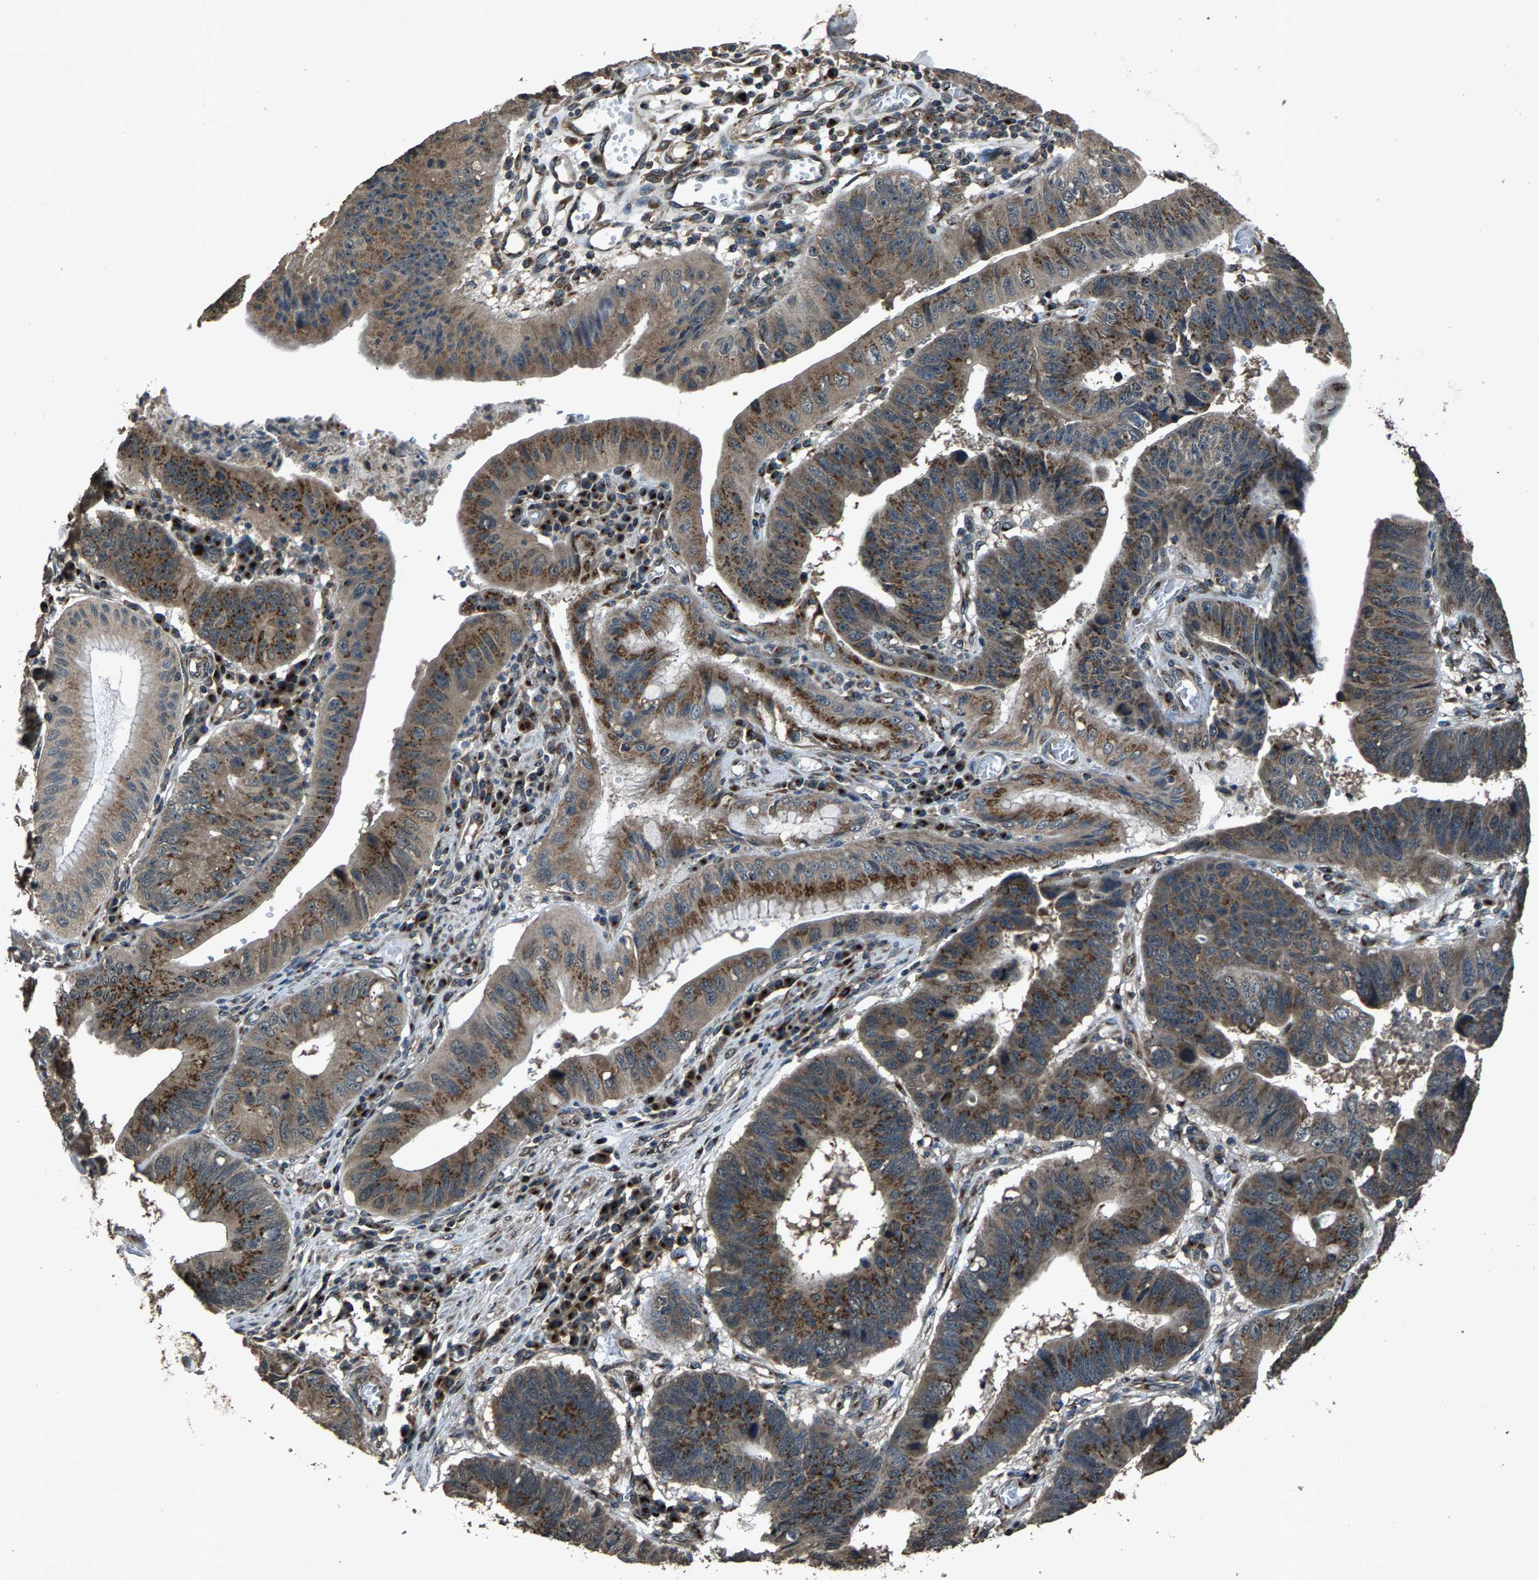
{"staining": {"intensity": "moderate", "quantity": ">75%", "location": "cytoplasmic/membranous"}, "tissue": "stomach cancer", "cell_type": "Tumor cells", "image_type": "cancer", "snomed": [{"axis": "morphology", "description": "Adenocarcinoma, NOS"}, {"axis": "topography", "description": "Stomach"}], "caption": "Protein staining of stomach cancer (adenocarcinoma) tissue displays moderate cytoplasmic/membranous staining in about >75% of tumor cells.", "gene": "SLC38A10", "patient": {"sex": "male", "age": 59}}